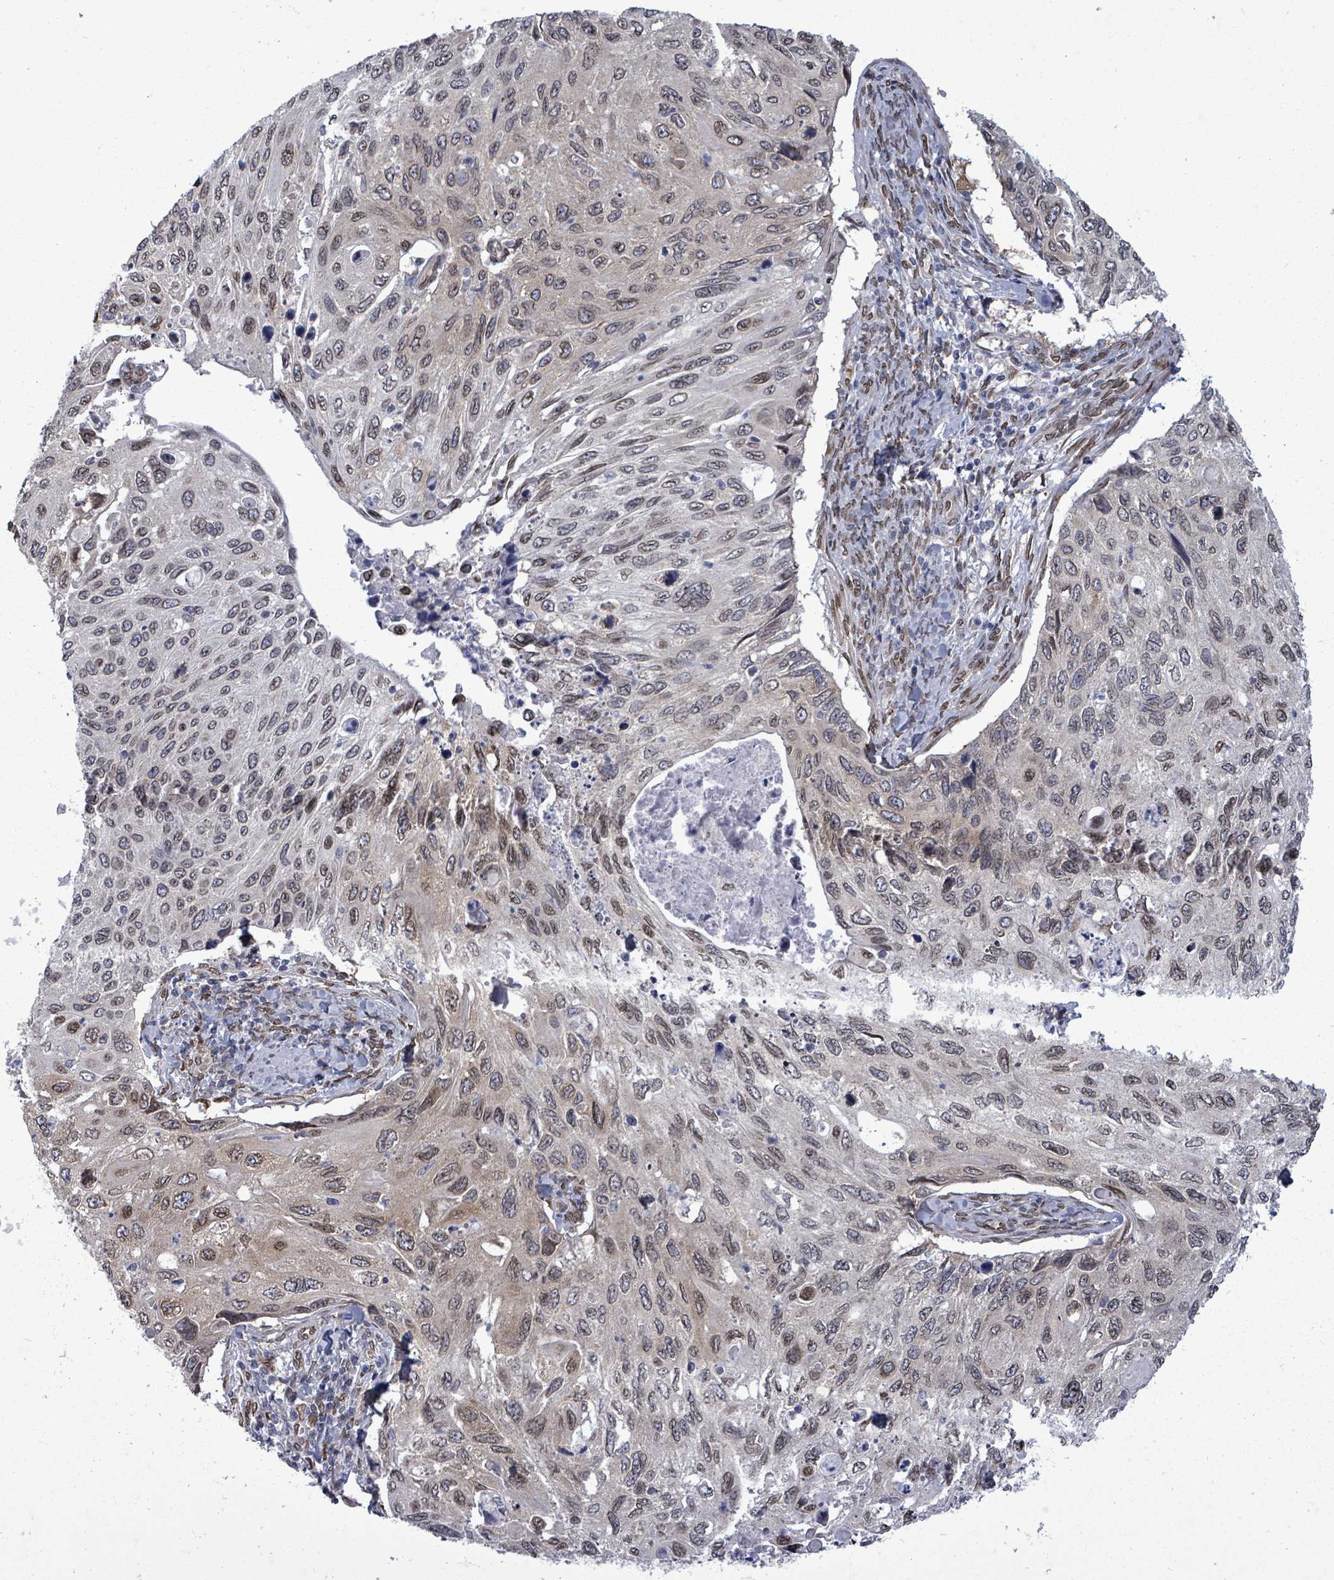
{"staining": {"intensity": "weak", "quantity": "25%-75%", "location": "cytoplasmic/membranous,nuclear"}, "tissue": "cervical cancer", "cell_type": "Tumor cells", "image_type": "cancer", "snomed": [{"axis": "morphology", "description": "Squamous cell carcinoma, NOS"}, {"axis": "topography", "description": "Cervix"}], "caption": "Cervical cancer (squamous cell carcinoma) stained with a brown dye reveals weak cytoplasmic/membranous and nuclear positive expression in approximately 25%-75% of tumor cells.", "gene": "ARFGAP1", "patient": {"sex": "female", "age": 70}}